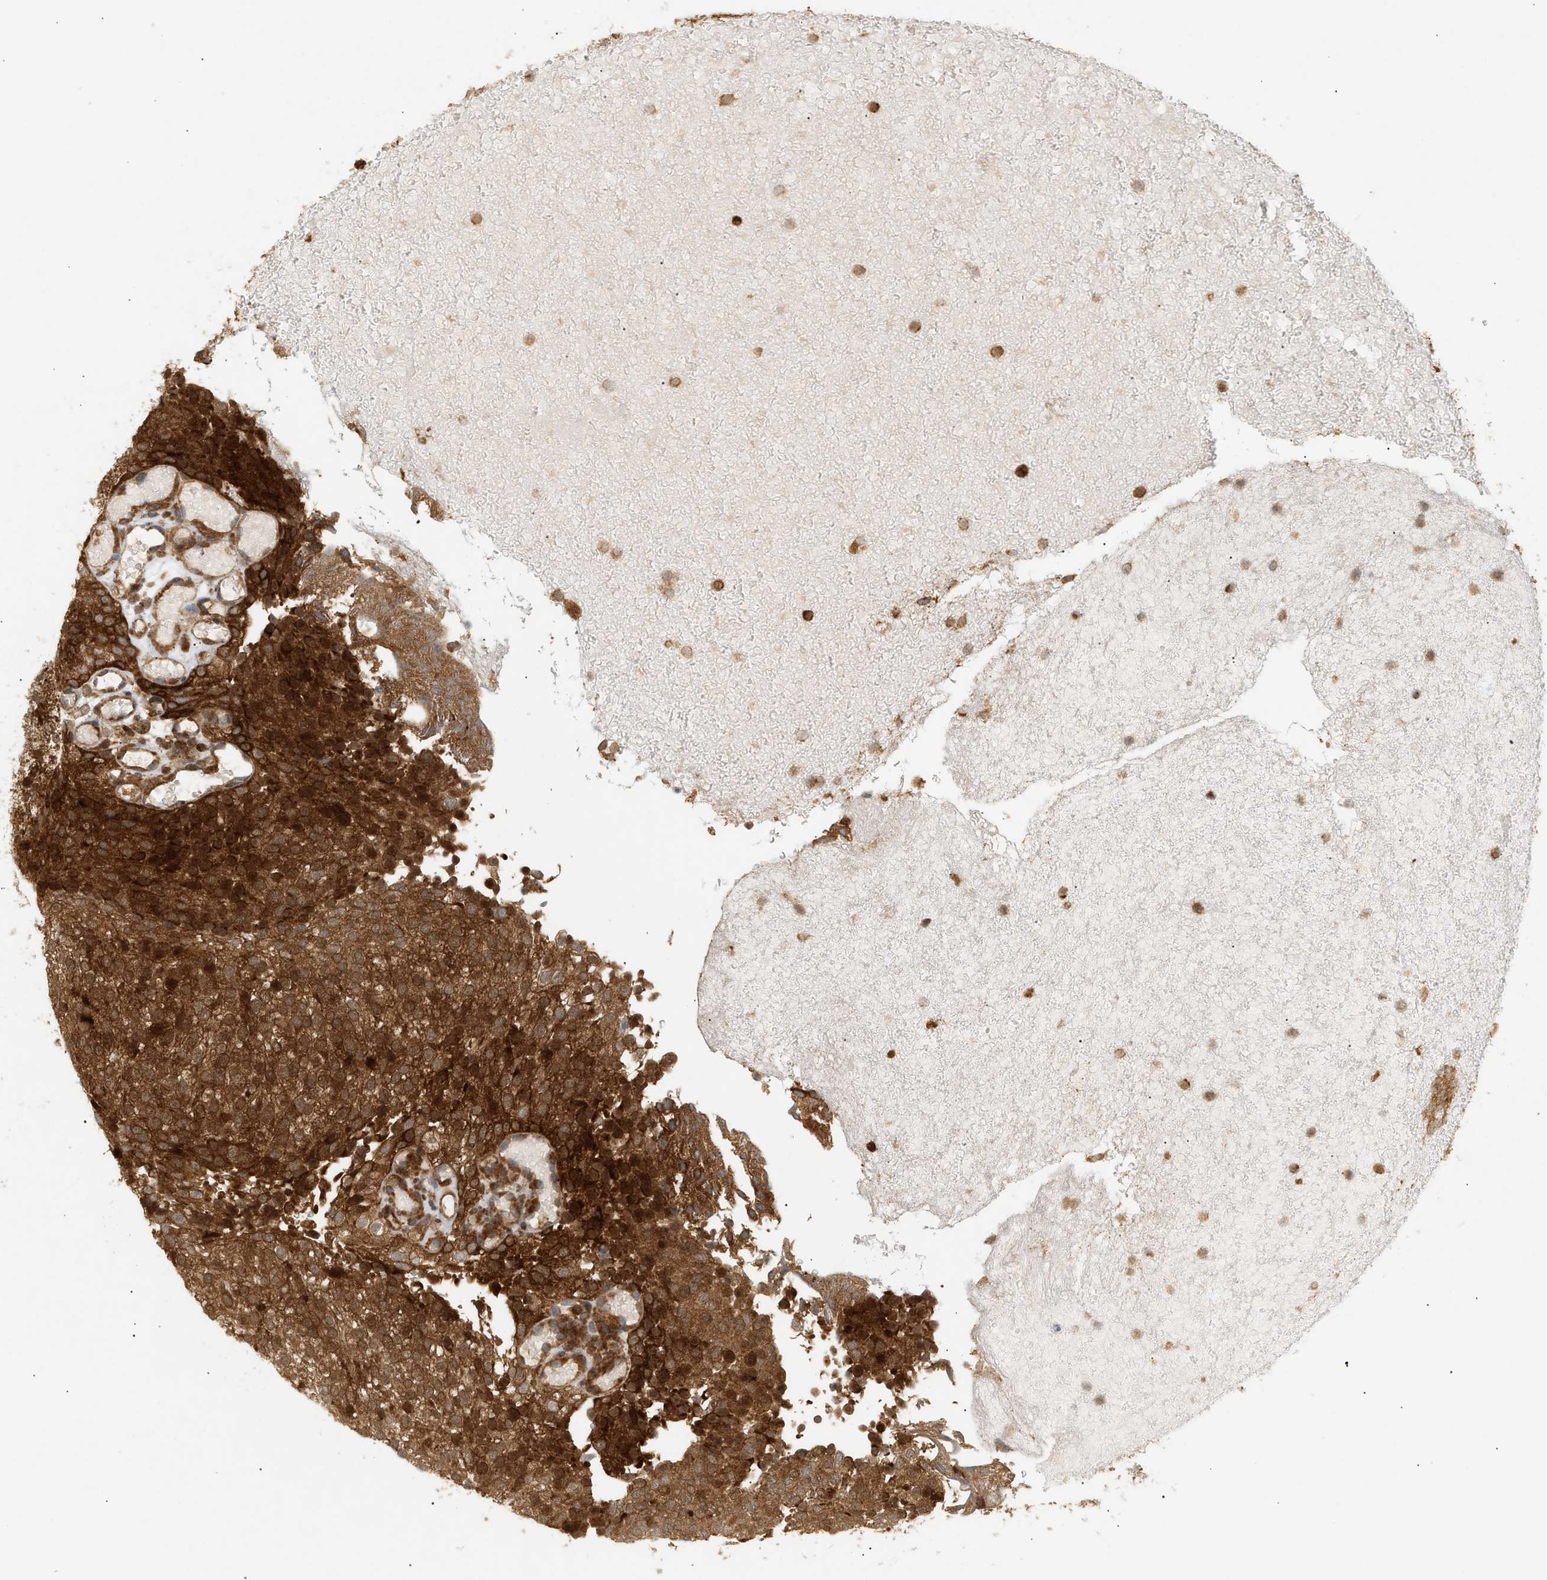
{"staining": {"intensity": "strong", "quantity": ">75%", "location": "cytoplasmic/membranous"}, "tissue": "urothelial cancer", "cell_type": "Tumor cells", "image_type": "cancer", "snomed": [{"axis": "morphology", "description": "Urothelial carcinoma, Low grade"}, {"axis": "topography", "description": "Urinary bladder"}], "caption": "IHC of urothelial carcinoma (low-grade) shows high levels of strong cytoplasmic/membranous positivity in approximately >75% of tumor cells.", "gene": "SHC1", "patient": {"sex": "male", "age": 78}}